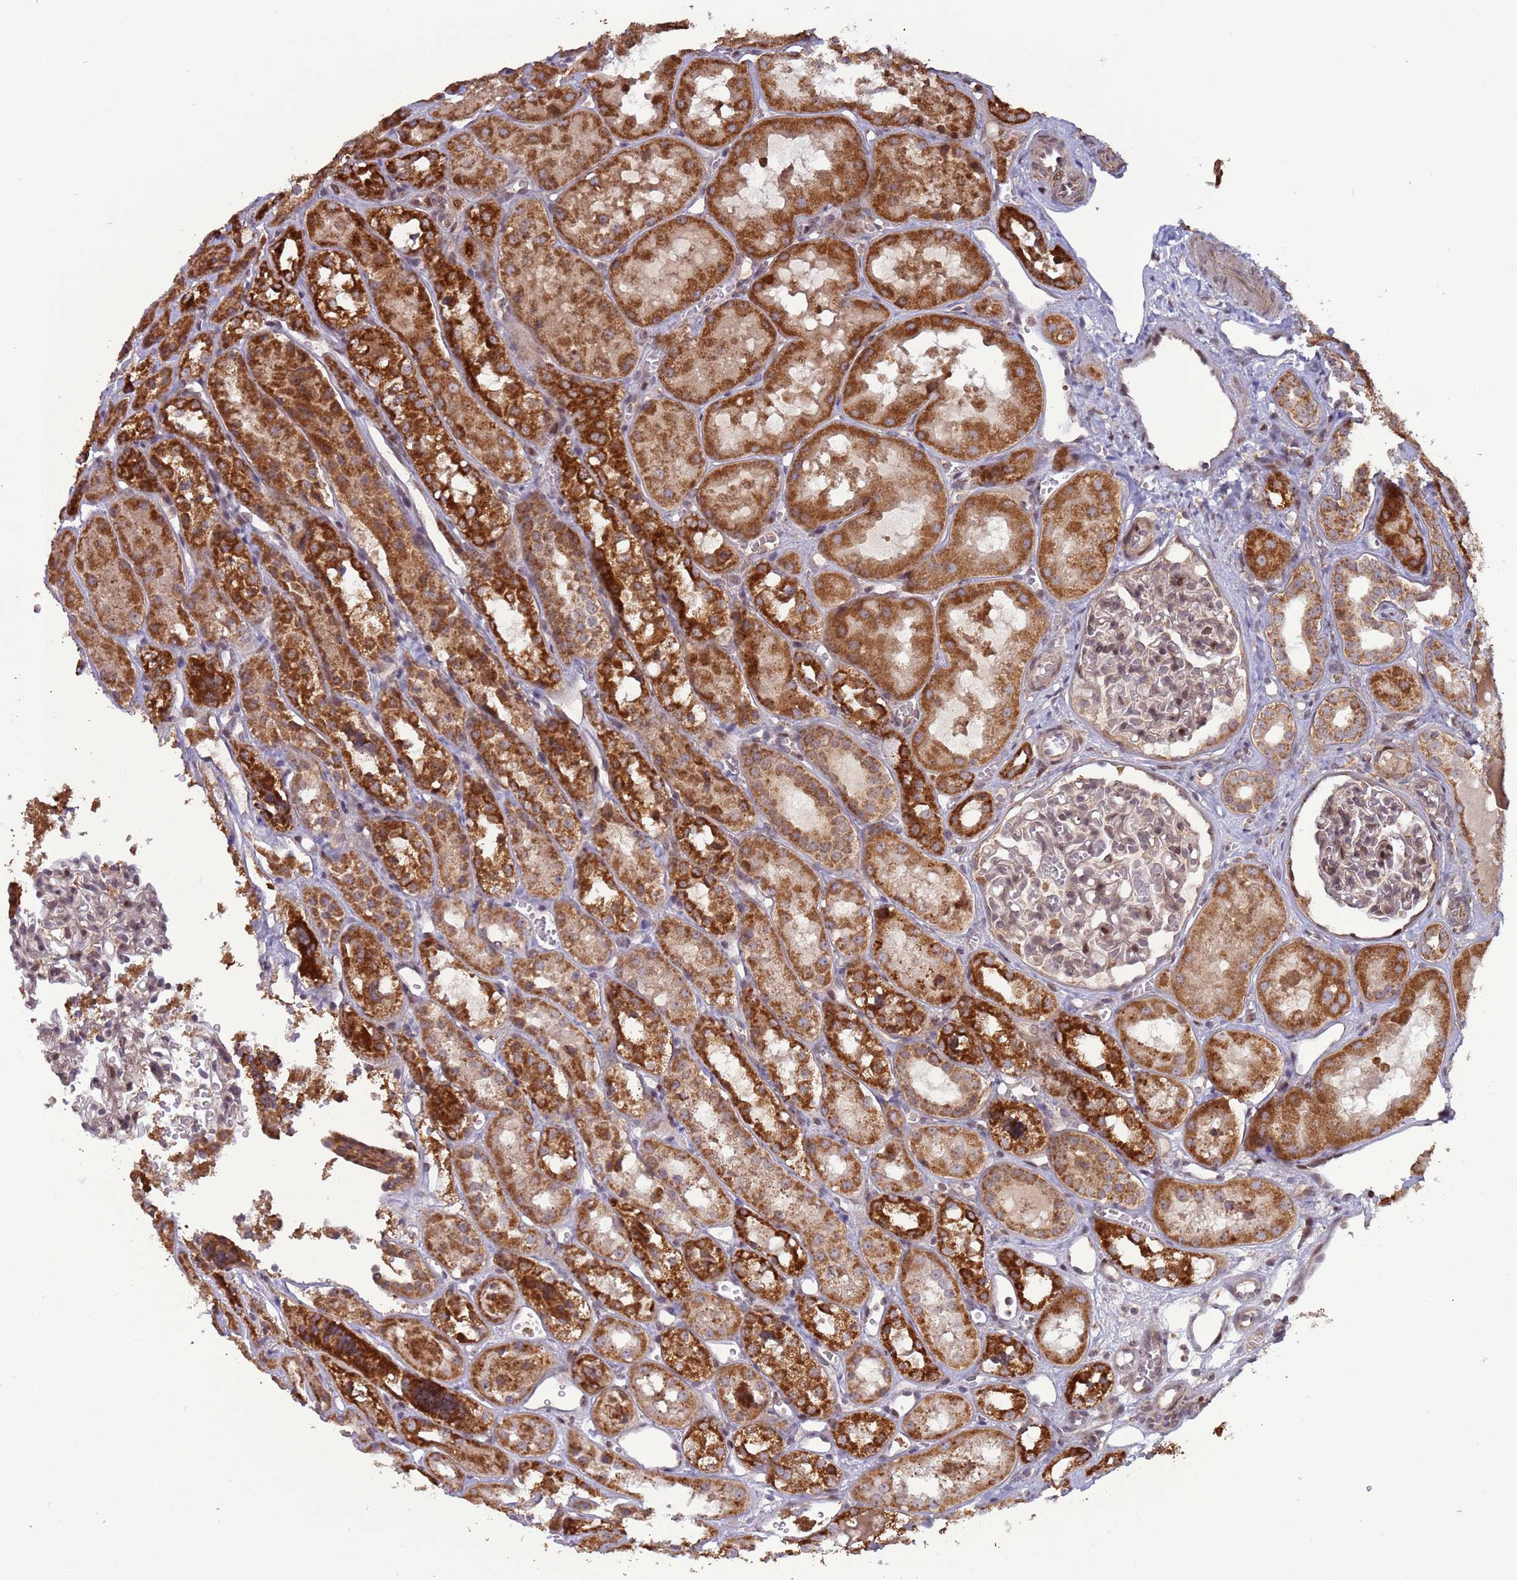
{"staining": {"intensity": "weak", "quantity": "25%-75%", "location": "nuclear"}, "tissue": "kidney", "cell_type": "Cells in glomeruli", "image_type": "normal", "snomed": [{"axis": "morphology", "description": "Normal tissue, NOS"}, {"axis": "topography", "description": "Kidney"}], "caption": "Normal kidney demonstrates weak nuclear expression in approximately 25%-75% of cells in glomeruli, visualized by immunohistochemistry. Immunohistochemistry (ihc) stains the protein in brown and the nuclei are stained blue.", "gene": "RCOR2", "patient": {"sex": "male", "age": 16}}